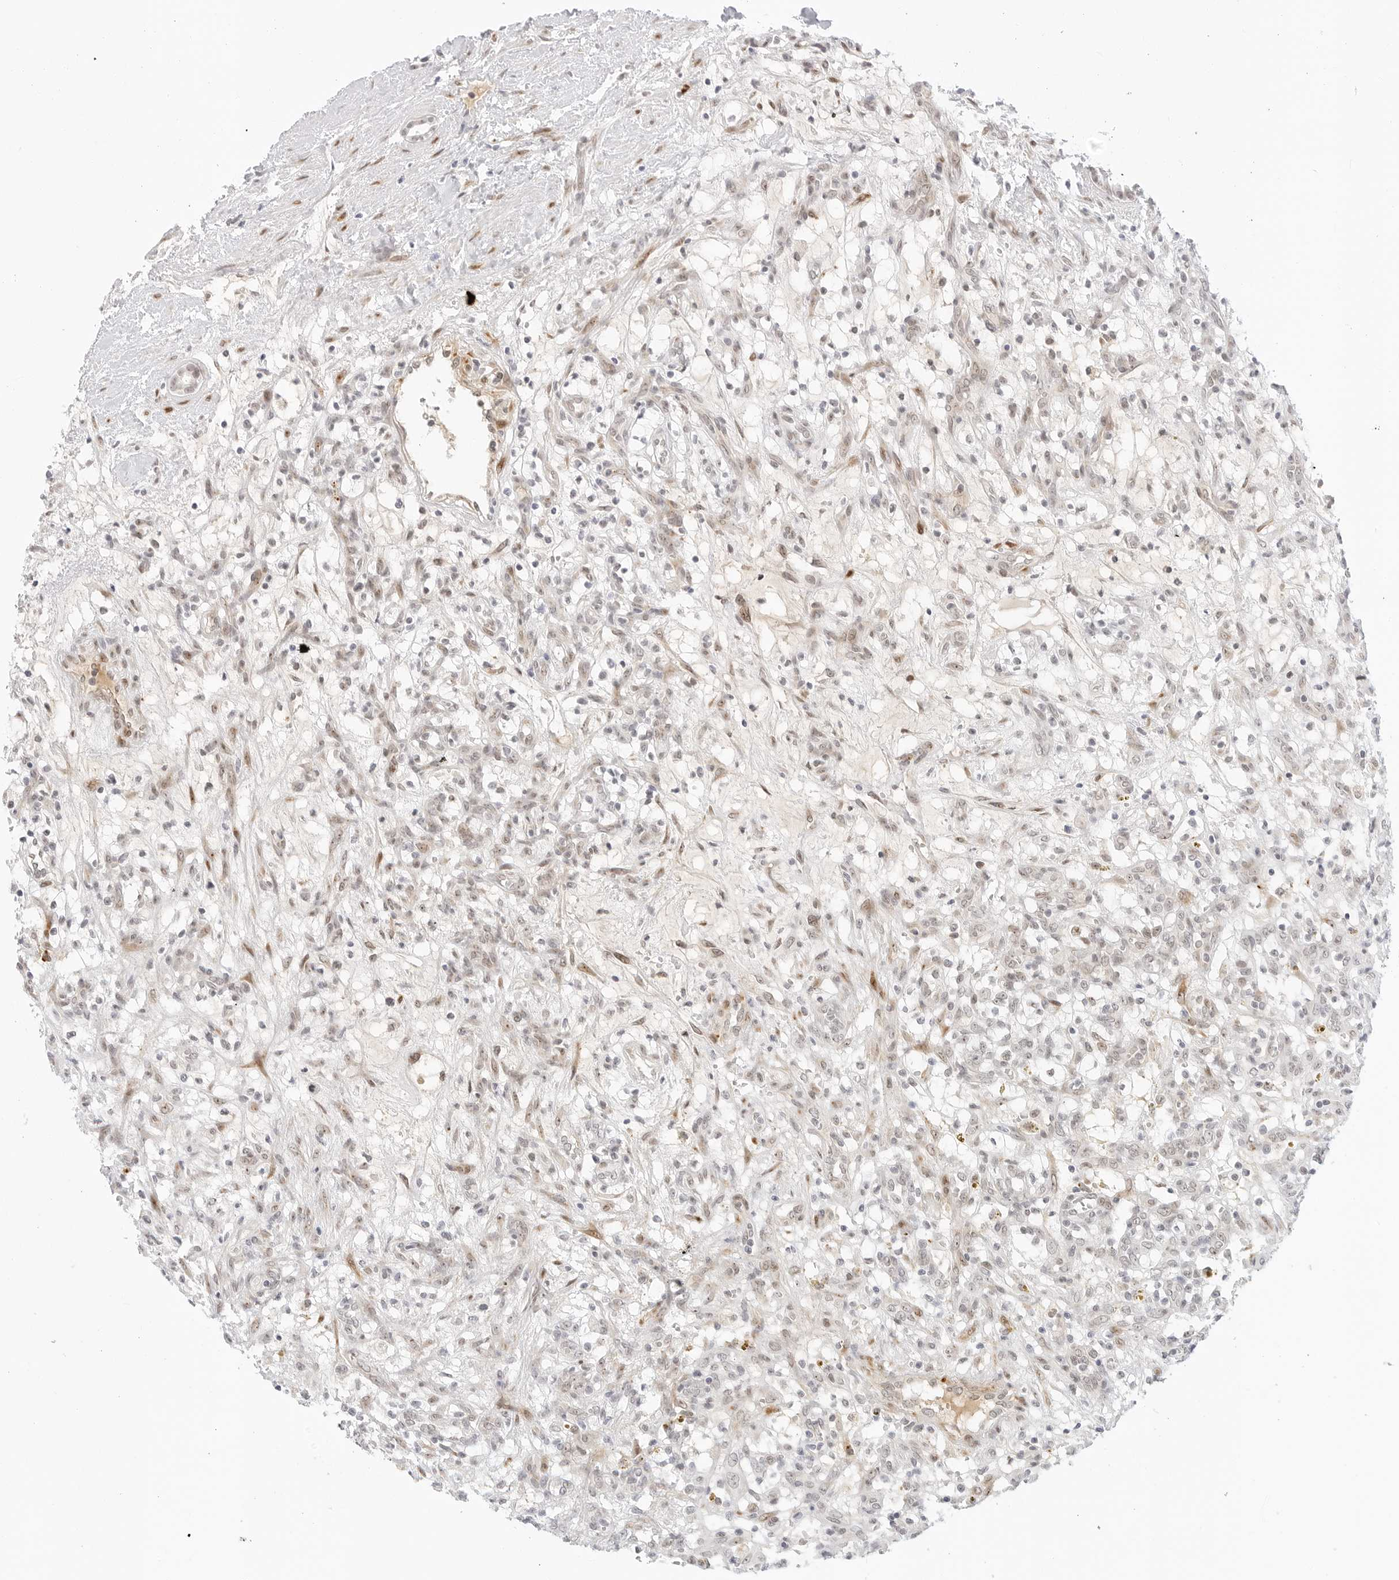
{"staining": {"intensity": "negative", "quantity": "none", "location": "none"}, "tissue": "renal cancer", "cell_type": "Tumor cells", "image_type": "cancer", "snomed": [{"axis": "morphology", "description": "Adenocarcinoma, NOS"}, {"axis": "topography", "description": "Kidney"}], "caption": "High power microscopy histopathology image of an immunohistochemistry histopathology image of adenocarcinoma (renal), revealing no significant staining in tumor cells.", "gene": "HIPK3", "patient": {"sex": "female", "age": 57}}